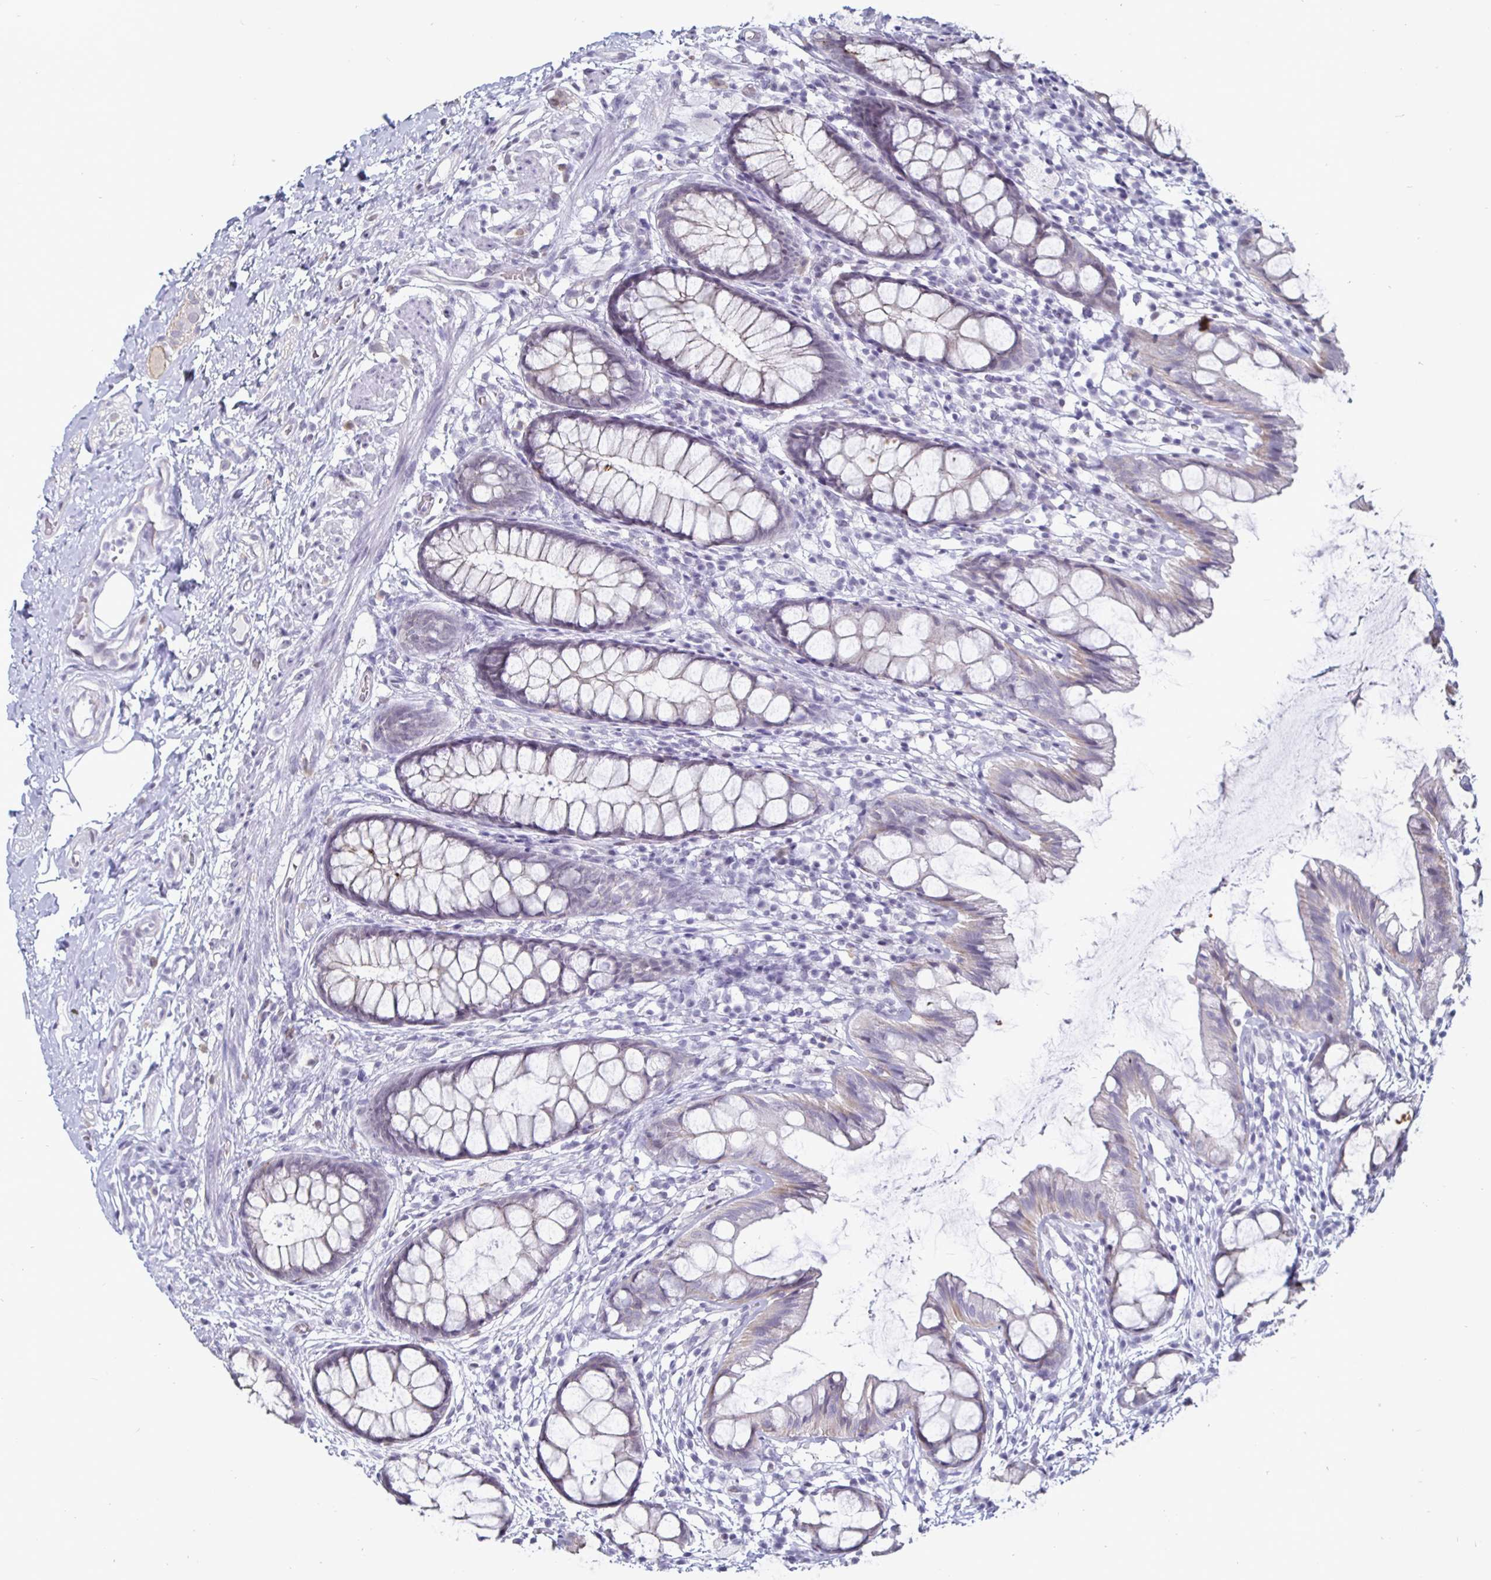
{"staining": {"intensity": "negative", "quantity": "none", "location": "none"}, "tissue": "rectum", "cell_type": "Glandular cells", "image_type": "normal", "snomed": [{"axis": "morphology", "description": "Normal tissue, NOS"}, {"axis": "topography", "description": "Rectum"}], "caption": "IHC image of unremarkable rectum: rectum stained with DAB (3,3'-diaminobenzidine) displays no significant protein expression in glandular cells. (Stains: DAB immunohistochemistry with hematoxylin counter stain, Microscopy: brightfield microscopy at high magnification).", "gene": "OOSP2", "patient": {"sex": "female", "age": 62}}